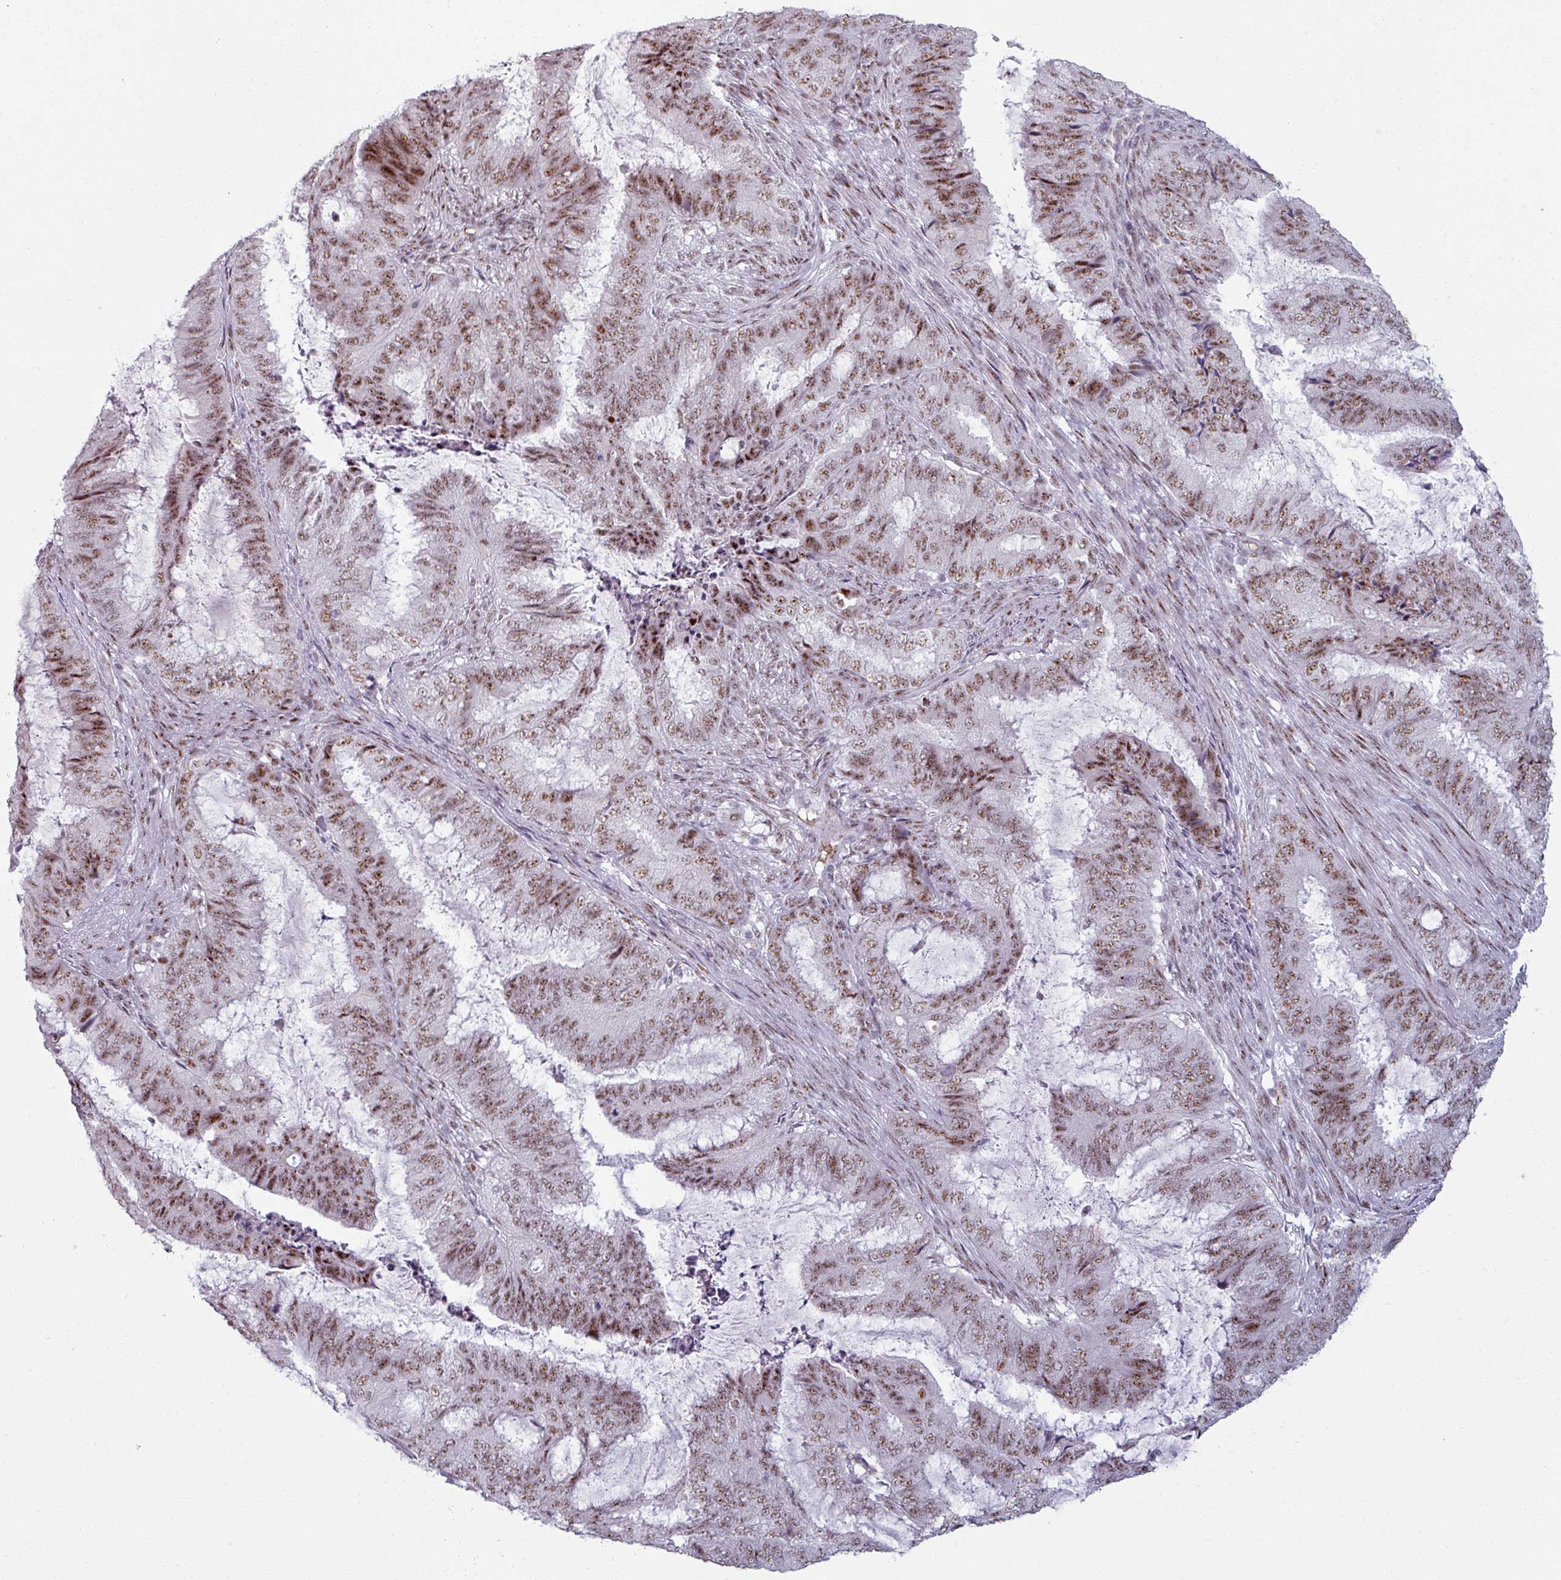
{"staining": {"intensity": "moderate", "quantity": ">75%", "location": "nuclear"}, "tissue": "endometrial cancer", "cell_type": "Tumor cells", "image_type": "cancer", "snomed": [{"axis": "morphology", "description": "Adenocarcinoma, NOS"}, {"axis": "topography", "description": "Endometrium"}], "caption": "IHC histopathology image of neoplastic tissue: human adenocarcinoma (endometrial) stained using immunohistochemistry (IHC) exhibits medium levels of moderate protein expression localized specifically in the nuclear of tumor cells, appearing as a nuclear brown color.", "gene": "NCOR1", "patient": {"sex": "female", "age": 51}}